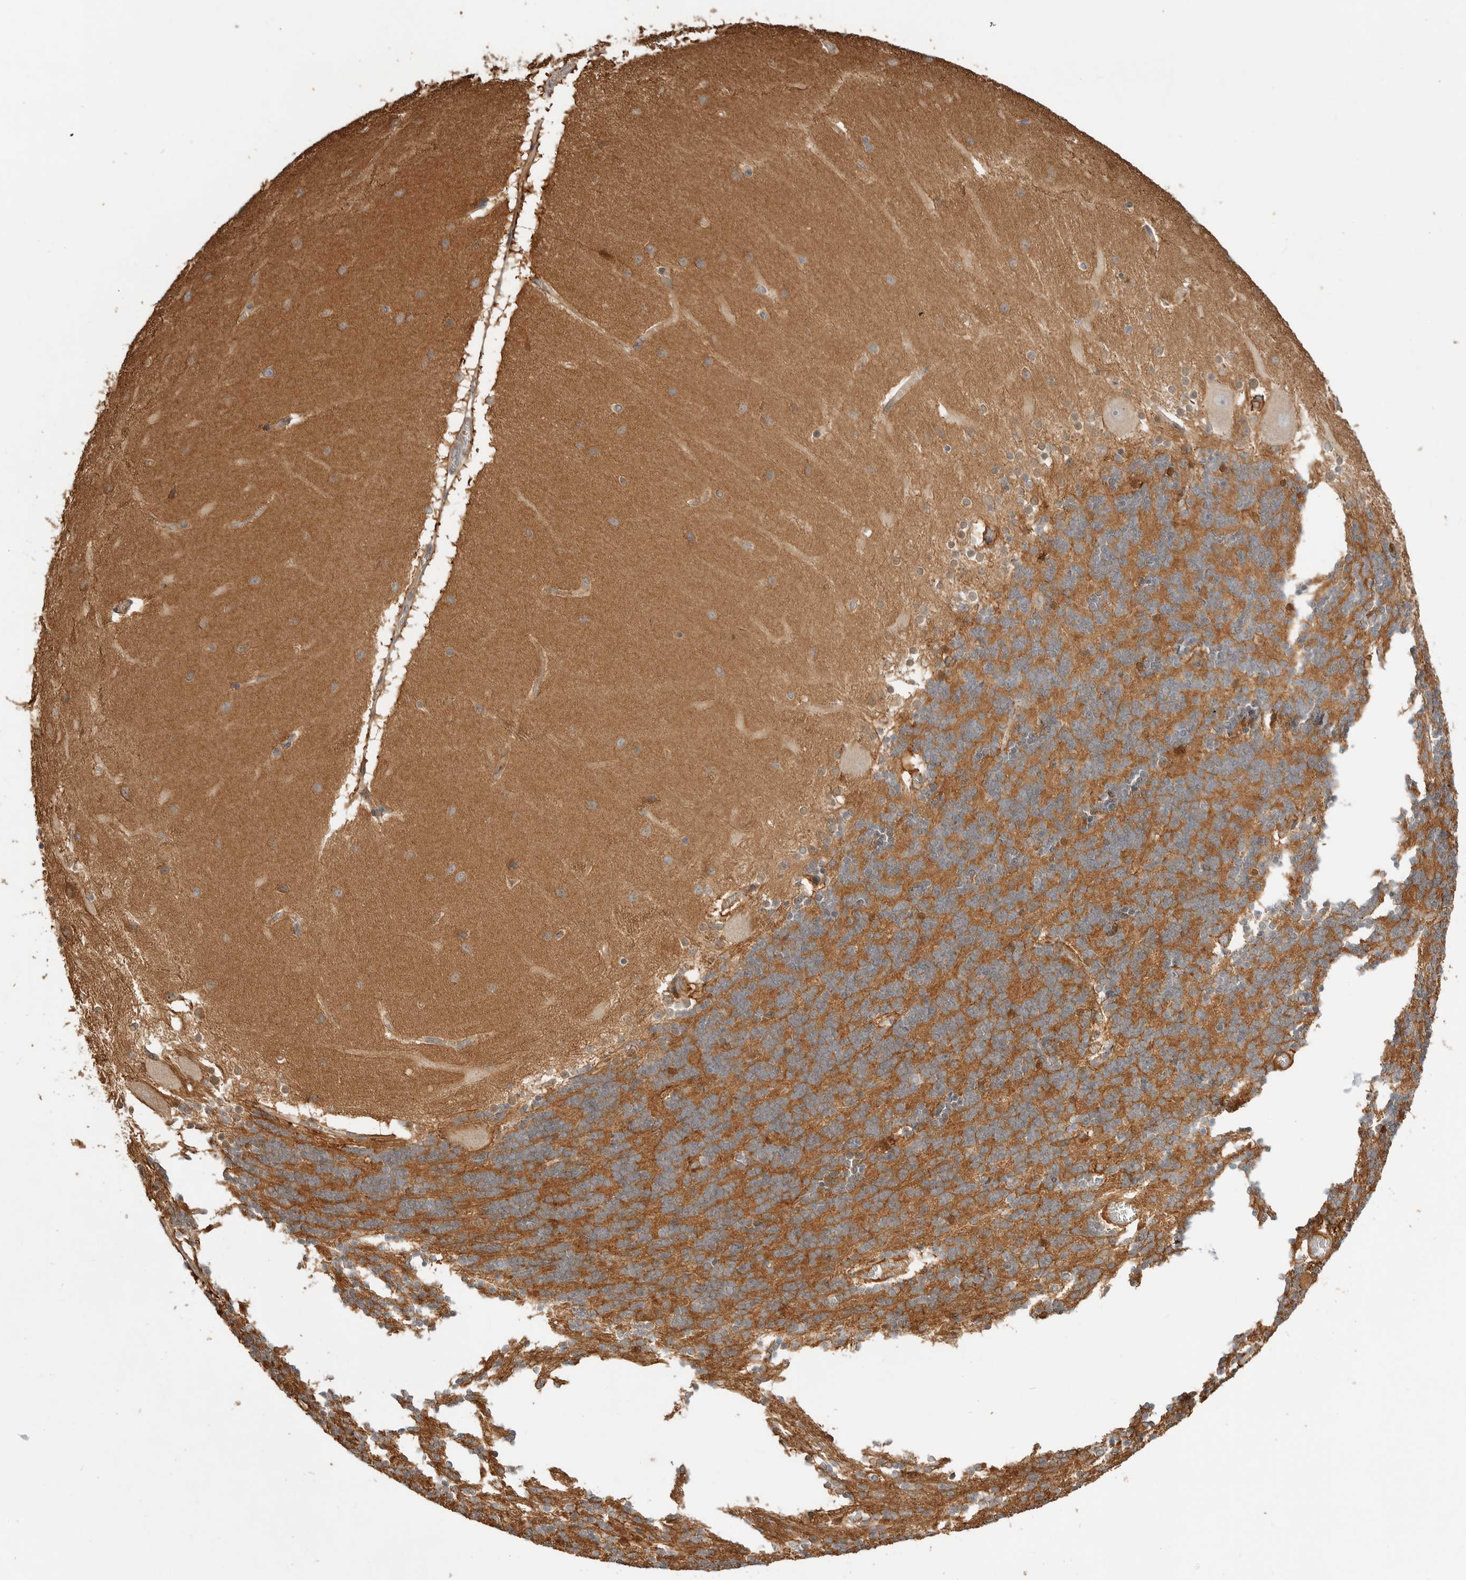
{"staining": {"intensity": "moderate", "quantity": ">75%", "location": "cytoplasmic/membranous"}, "tissue": "cerebellum", "cell_type": "Cells in granular layer", "image_type": "normal", "snomed": [{"axis": "morphology", "description": "Normal tissue, NOS"}, {"axis": "topography", "description": "Cerebellum"}], "caption": "Immunohistochemistry (IHC) micrograph of normal human cerebellum stained for a protein (brown), which exhibits medium levels of moderate cytoplasmic/membranous expression in approximately >75% of cells in granular layer.", "gene": "CLDN12", "patient": {"sex": "female", "age": 54}}